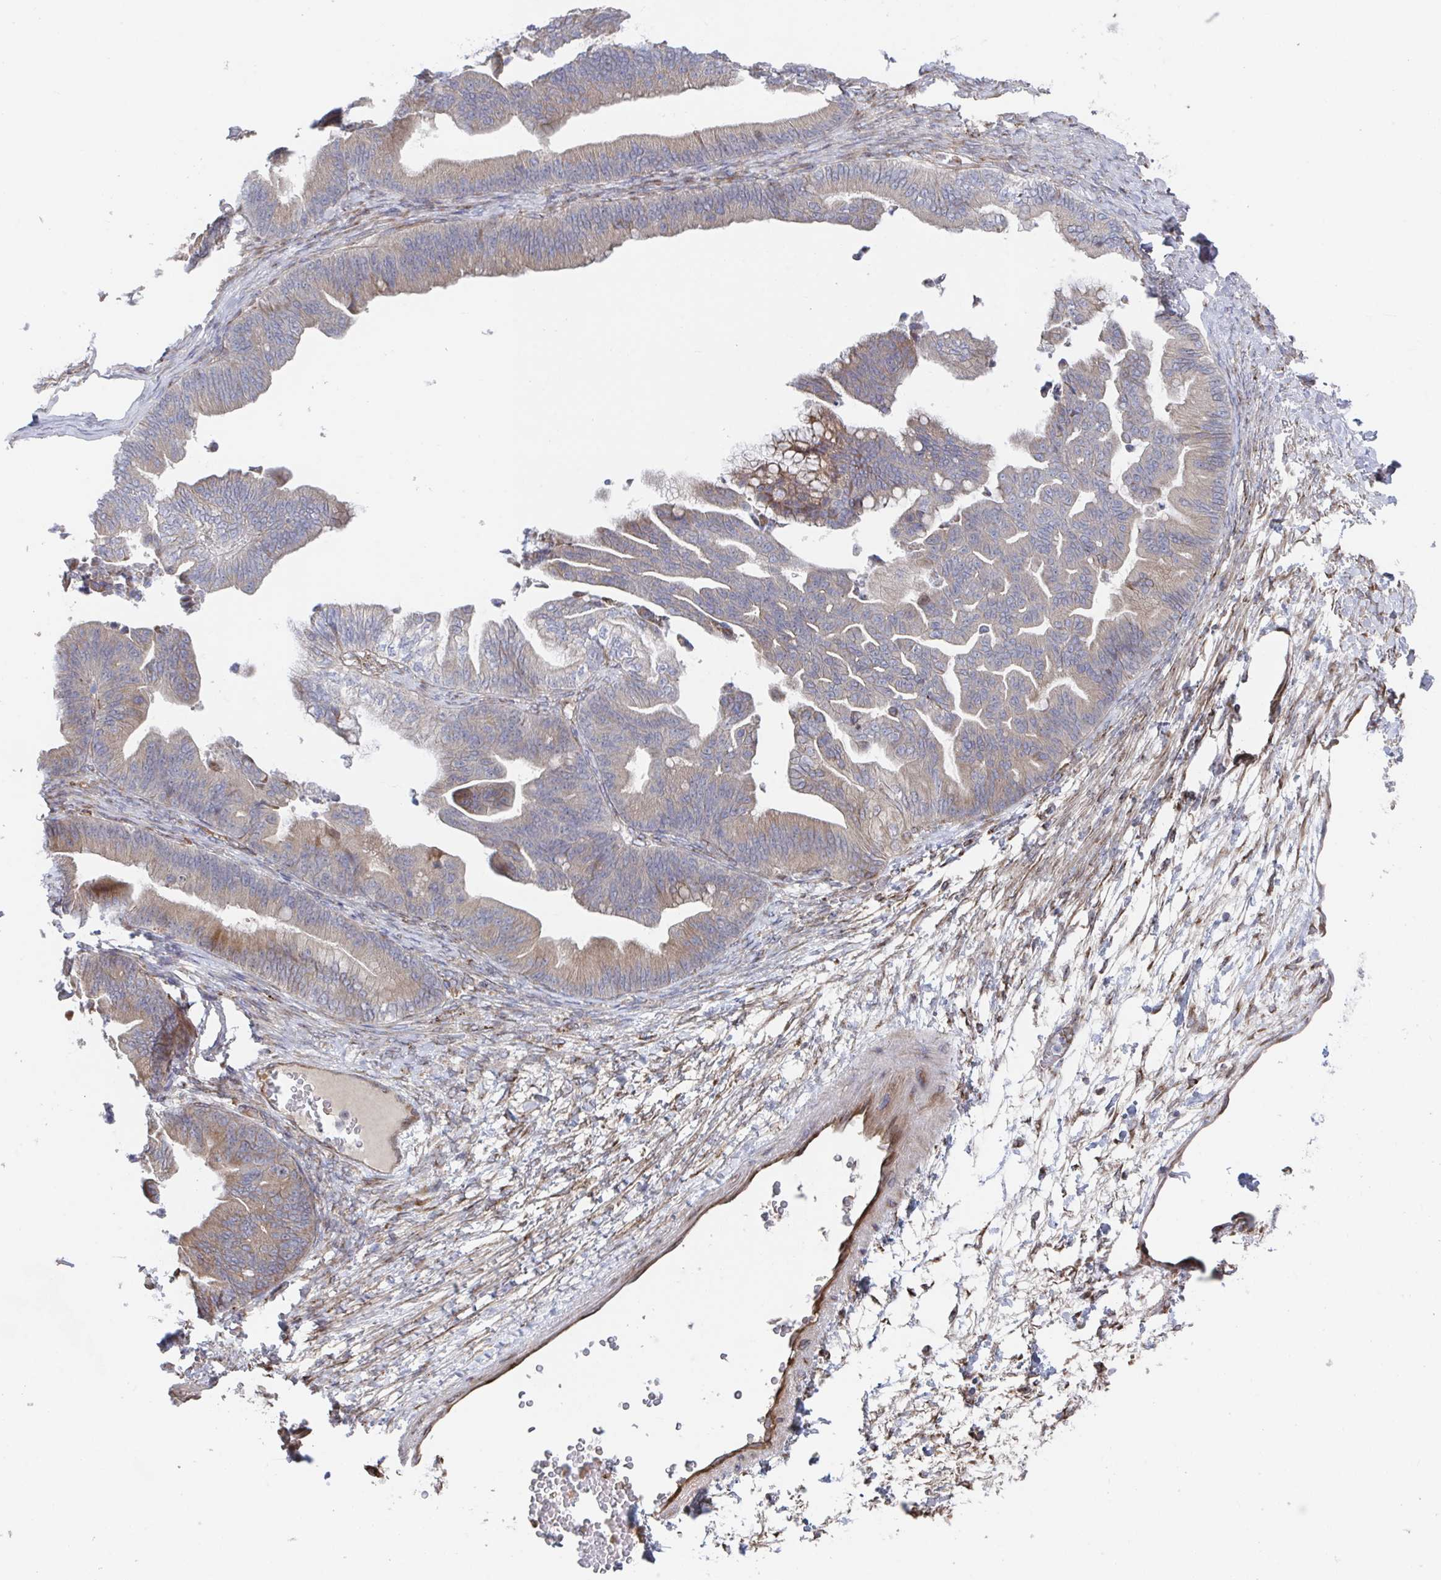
{"staining": {"intensity": "moderate", "quantity": "<25%", "location": "cytoplasmic/membranous"}, "tissue": "ovarian cancer", "cell_type": "Tumor cells", "image_type": "cancer", "snomed": [{"axis": "morphology", "description": "Cystadenocarcinoma, mucinous, NOS"}, {"axis": "topography", "description": "Ovary"}], "caption": "Immunohistochemistry micrograph of neoplastic tissue: ovarian cancer (mucinous cystadenocarcinoma) stained using immunohistochemistry reveals low levels of moderate protein expression localized specifically in the cytoplasmic/membranous of tumor cells, appearing as a cytoplasmic/membranous brown color.", "gene": "FJX1", "patient": {"sex": "female", "age": 67}}